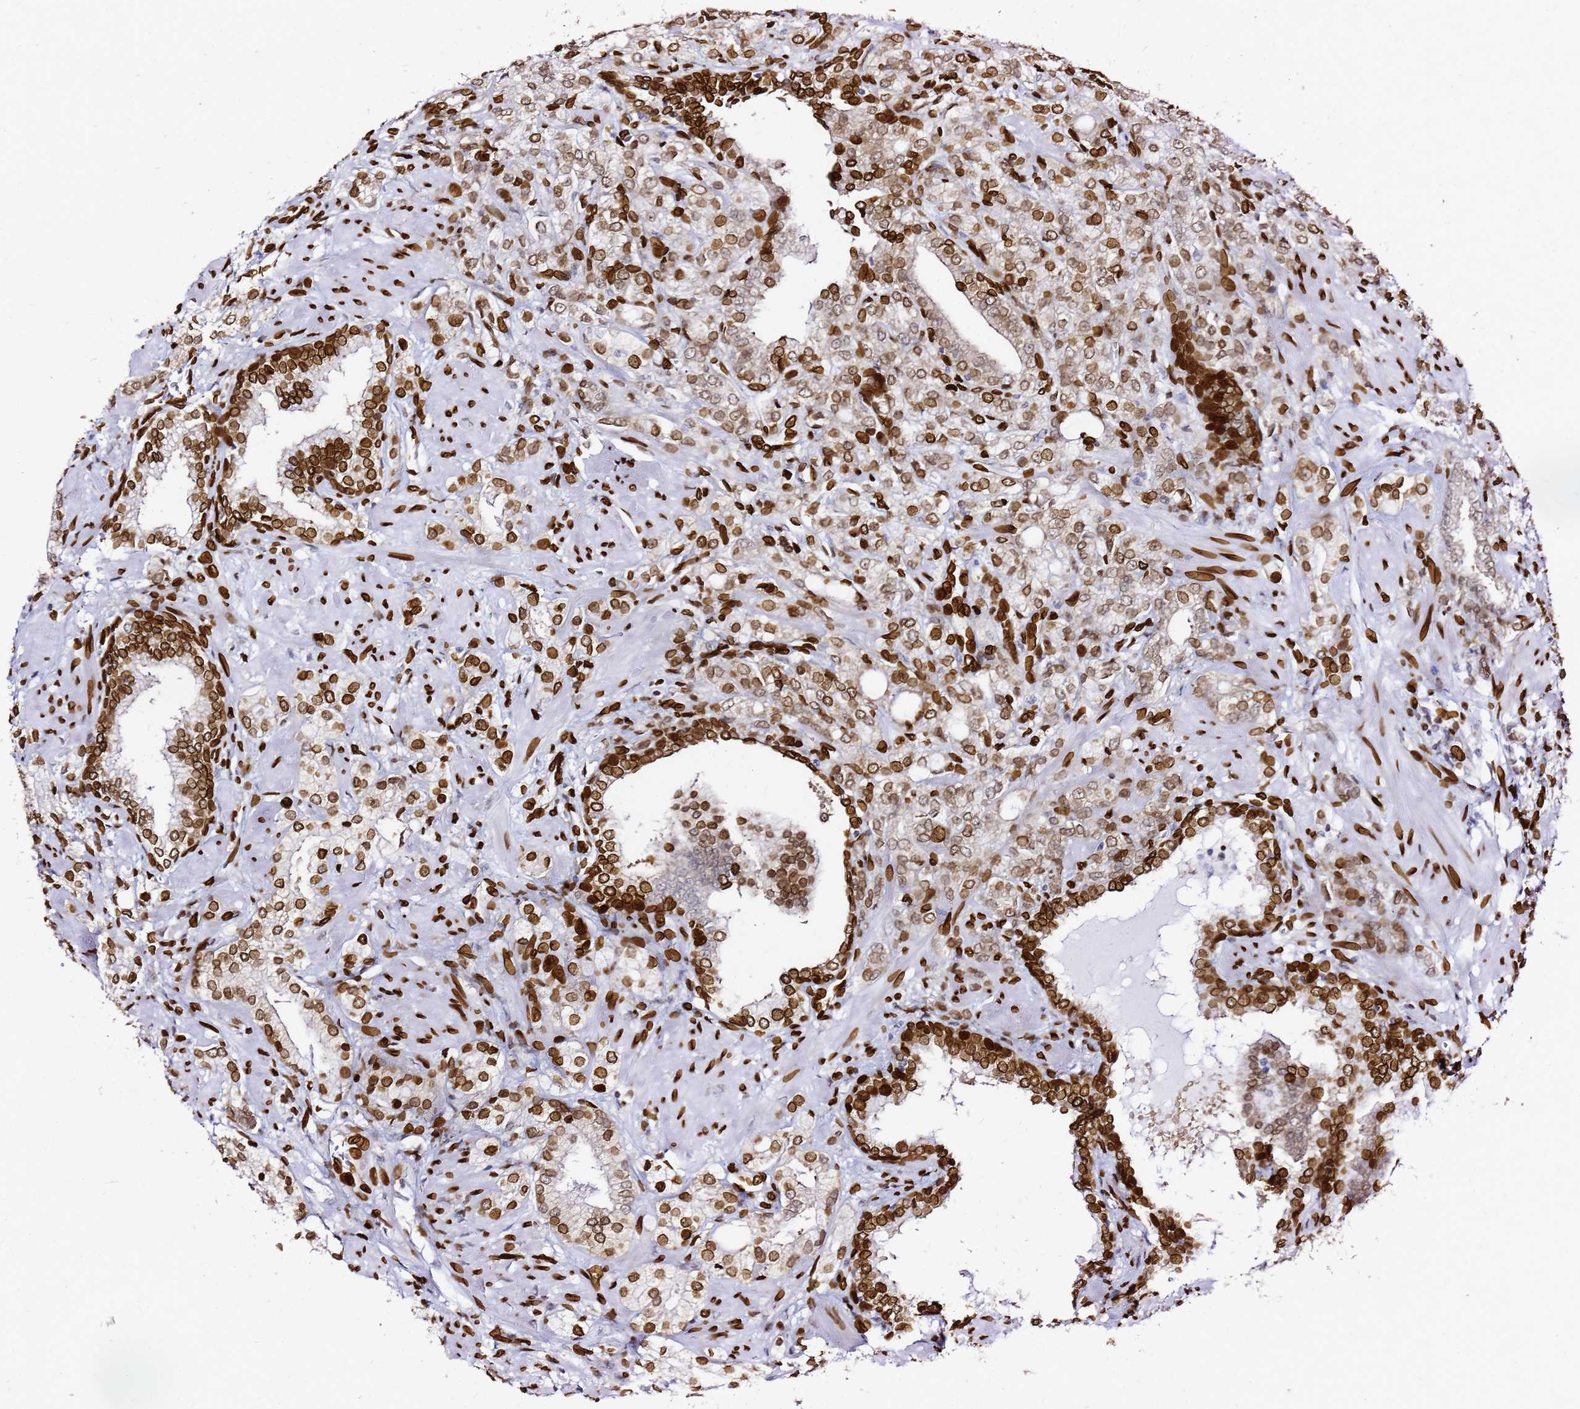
{"staining": {"intensity": "moderate", "quantity": ">75%", "location": "cytoplasmic/membranous,nuclear"}, "tissue": "prostate cancer", "cell_type": "Tumor cells", "image_type": "cancer", "snomed": [{"axis": "morphology", "description": "Adenocarcinoma, High grade"}, {"axis": "topography", "description": "Prostate"}], "caption": "A micrograph showing moderate cytoplasmic/membranous and nuclear expression in approximately >75% of tumor cells in adenocarcinoma (high-grade) (prostate), as visualized by brown immunohistochemical staining.", "gene": "C6orf141", "patient": {"sex": "male", "age": 50}}